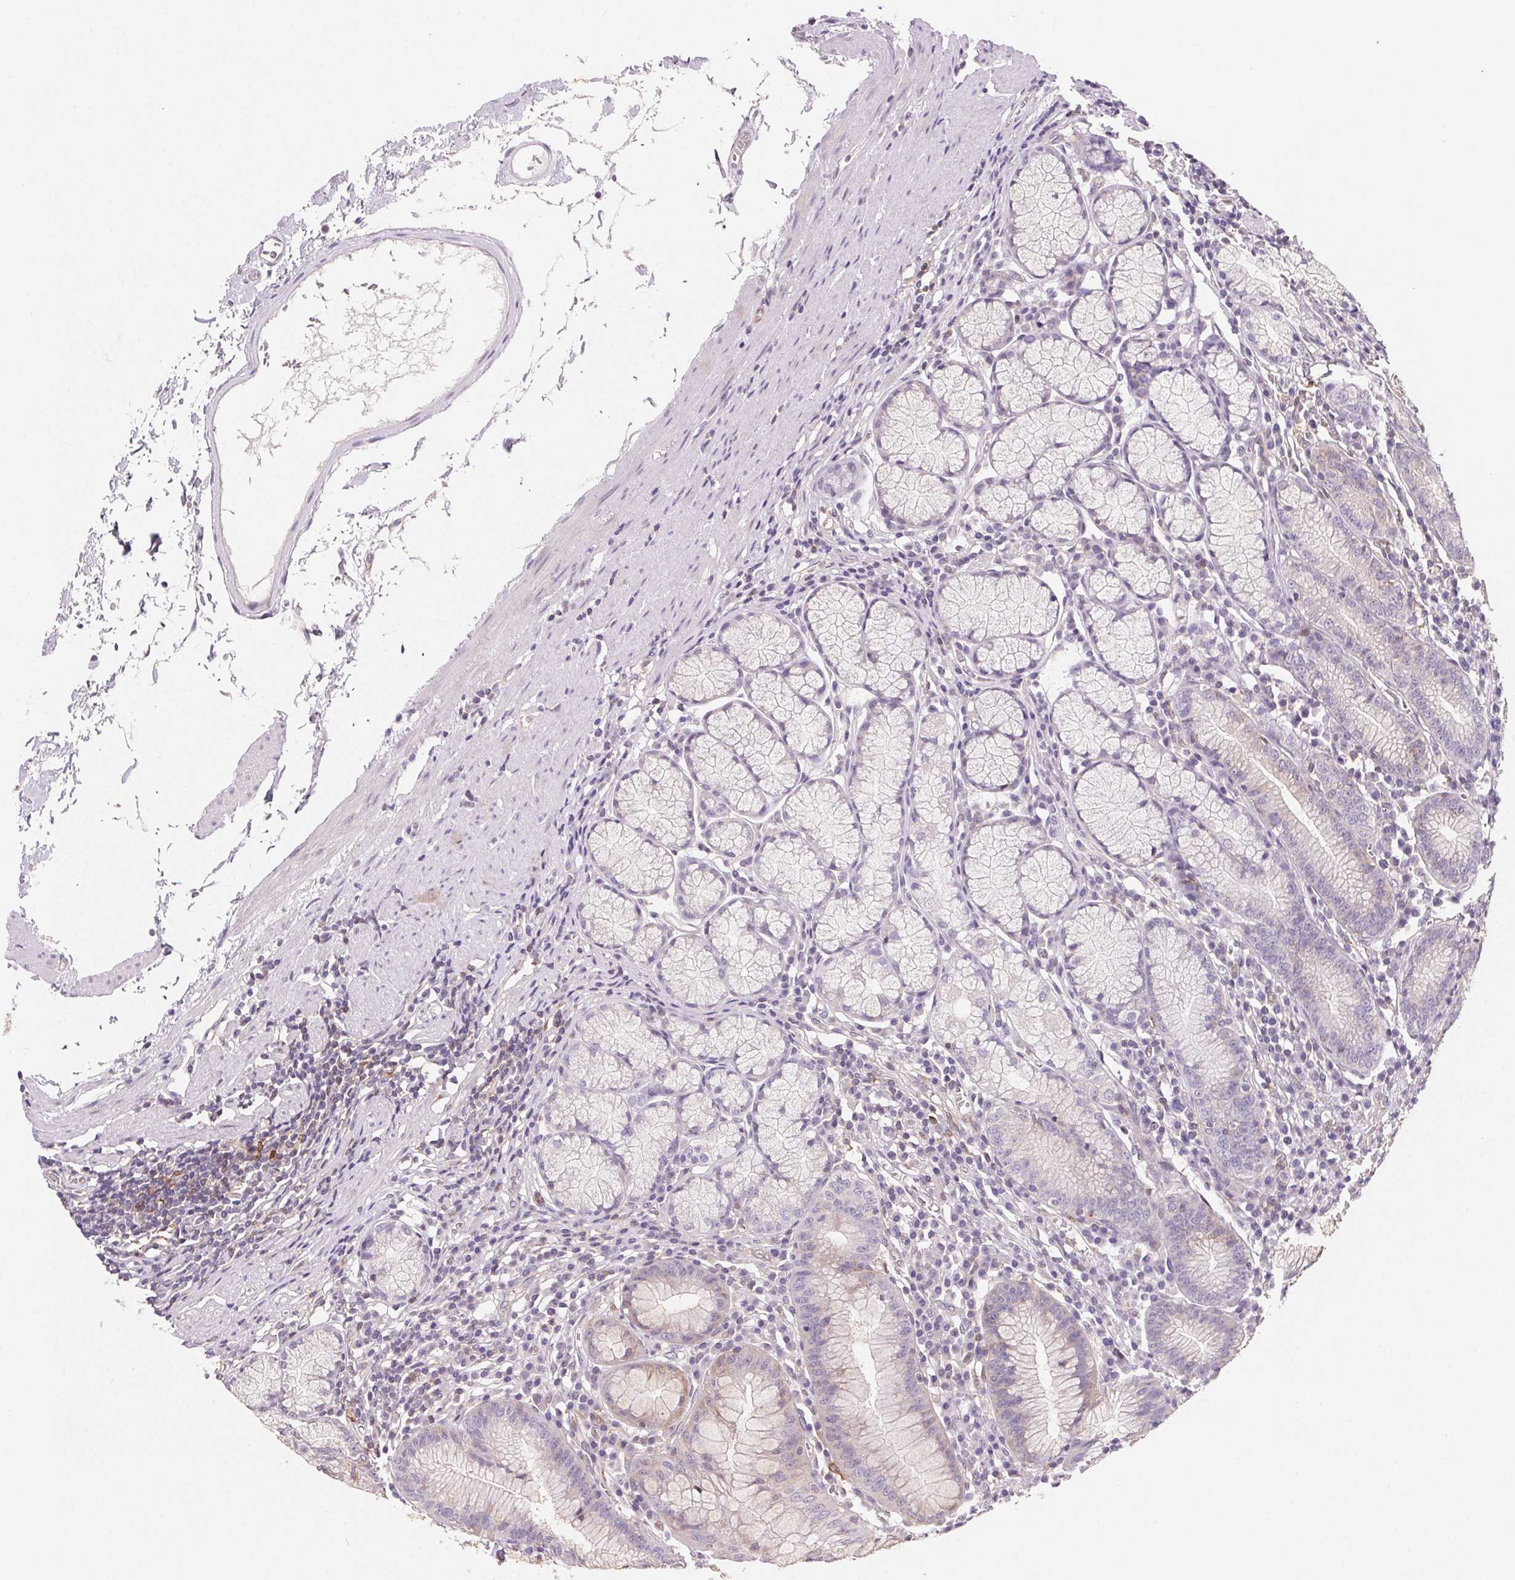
{"staining": {"intensity": "negative", "quantity": "none", "location": "none"}, "tissue": "stomach", "cell_type": "Glandular cells", "image_type": "normal", "snomed": [{"axis": "morphology", "description": "Normal tissue, NOS"}, {"axis": "topography", "description": "Stomach"}], "caption": "Immunohistochemistry (IHC) photomicrograph of normal stomach: stomach stained with DAB (3,3'-diaminobenzidine) reveals no significant protein expression in glandular cells.", "gene": "GBP1", "patient": {"sex": "male", "age": 55}}